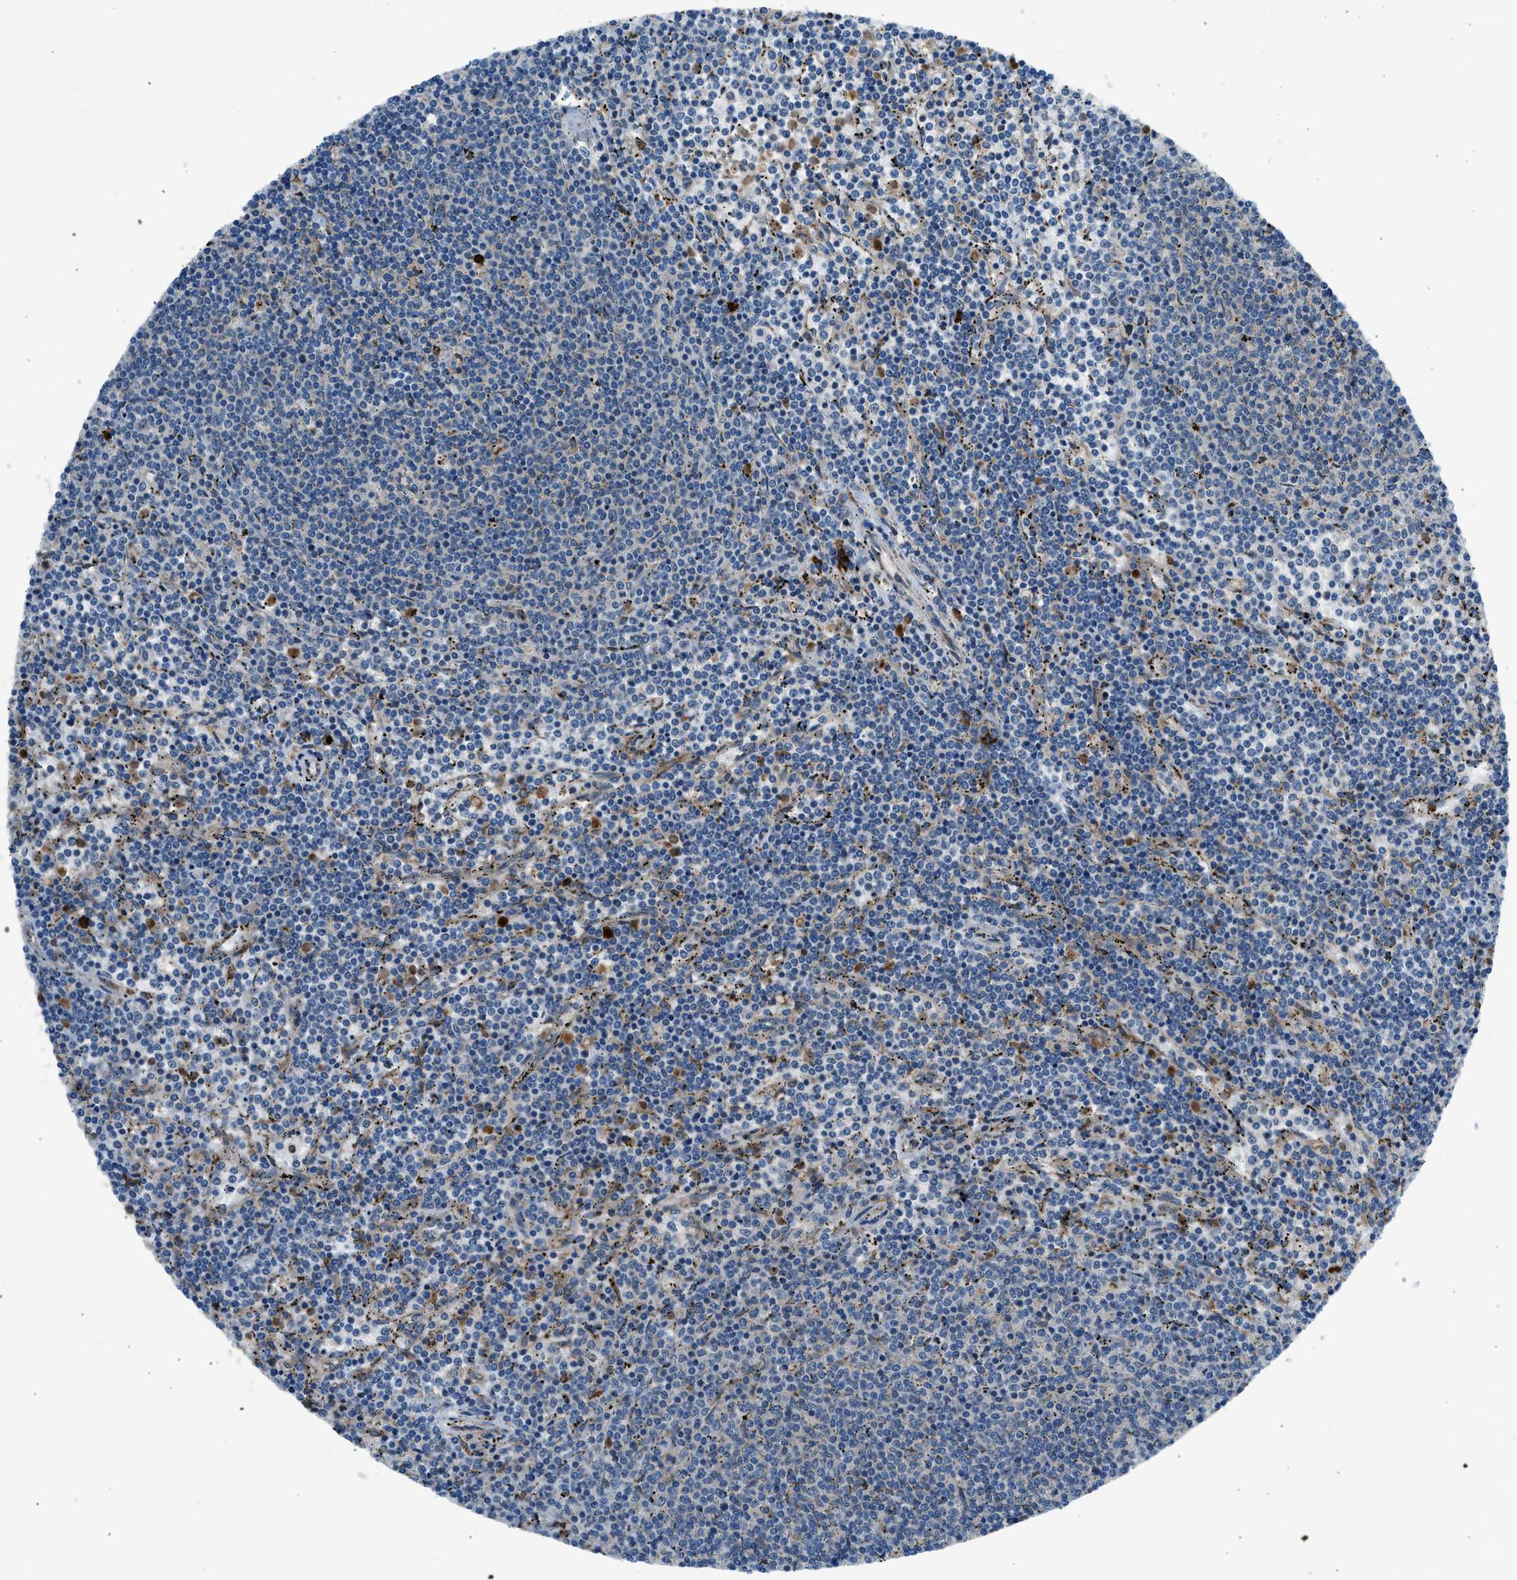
{"staining": {"intensity": "negative", "quantity": "none", "location": "none"}, "tissue": "lymphoma", "cell_type": "Tumor cells", "image_type": "cancer", "snomed": [{"axis": "morphology", "description": "Malignant lymphoma, non-Hodgkin's type, Low grade"}, {"axis": "topography", "description": "Spleen"}], "caption": "Tumor cells show no significant protein staining in lymphoma.", "gene": "EDARADD", "patient": {"sex": "female", "age": 50}}